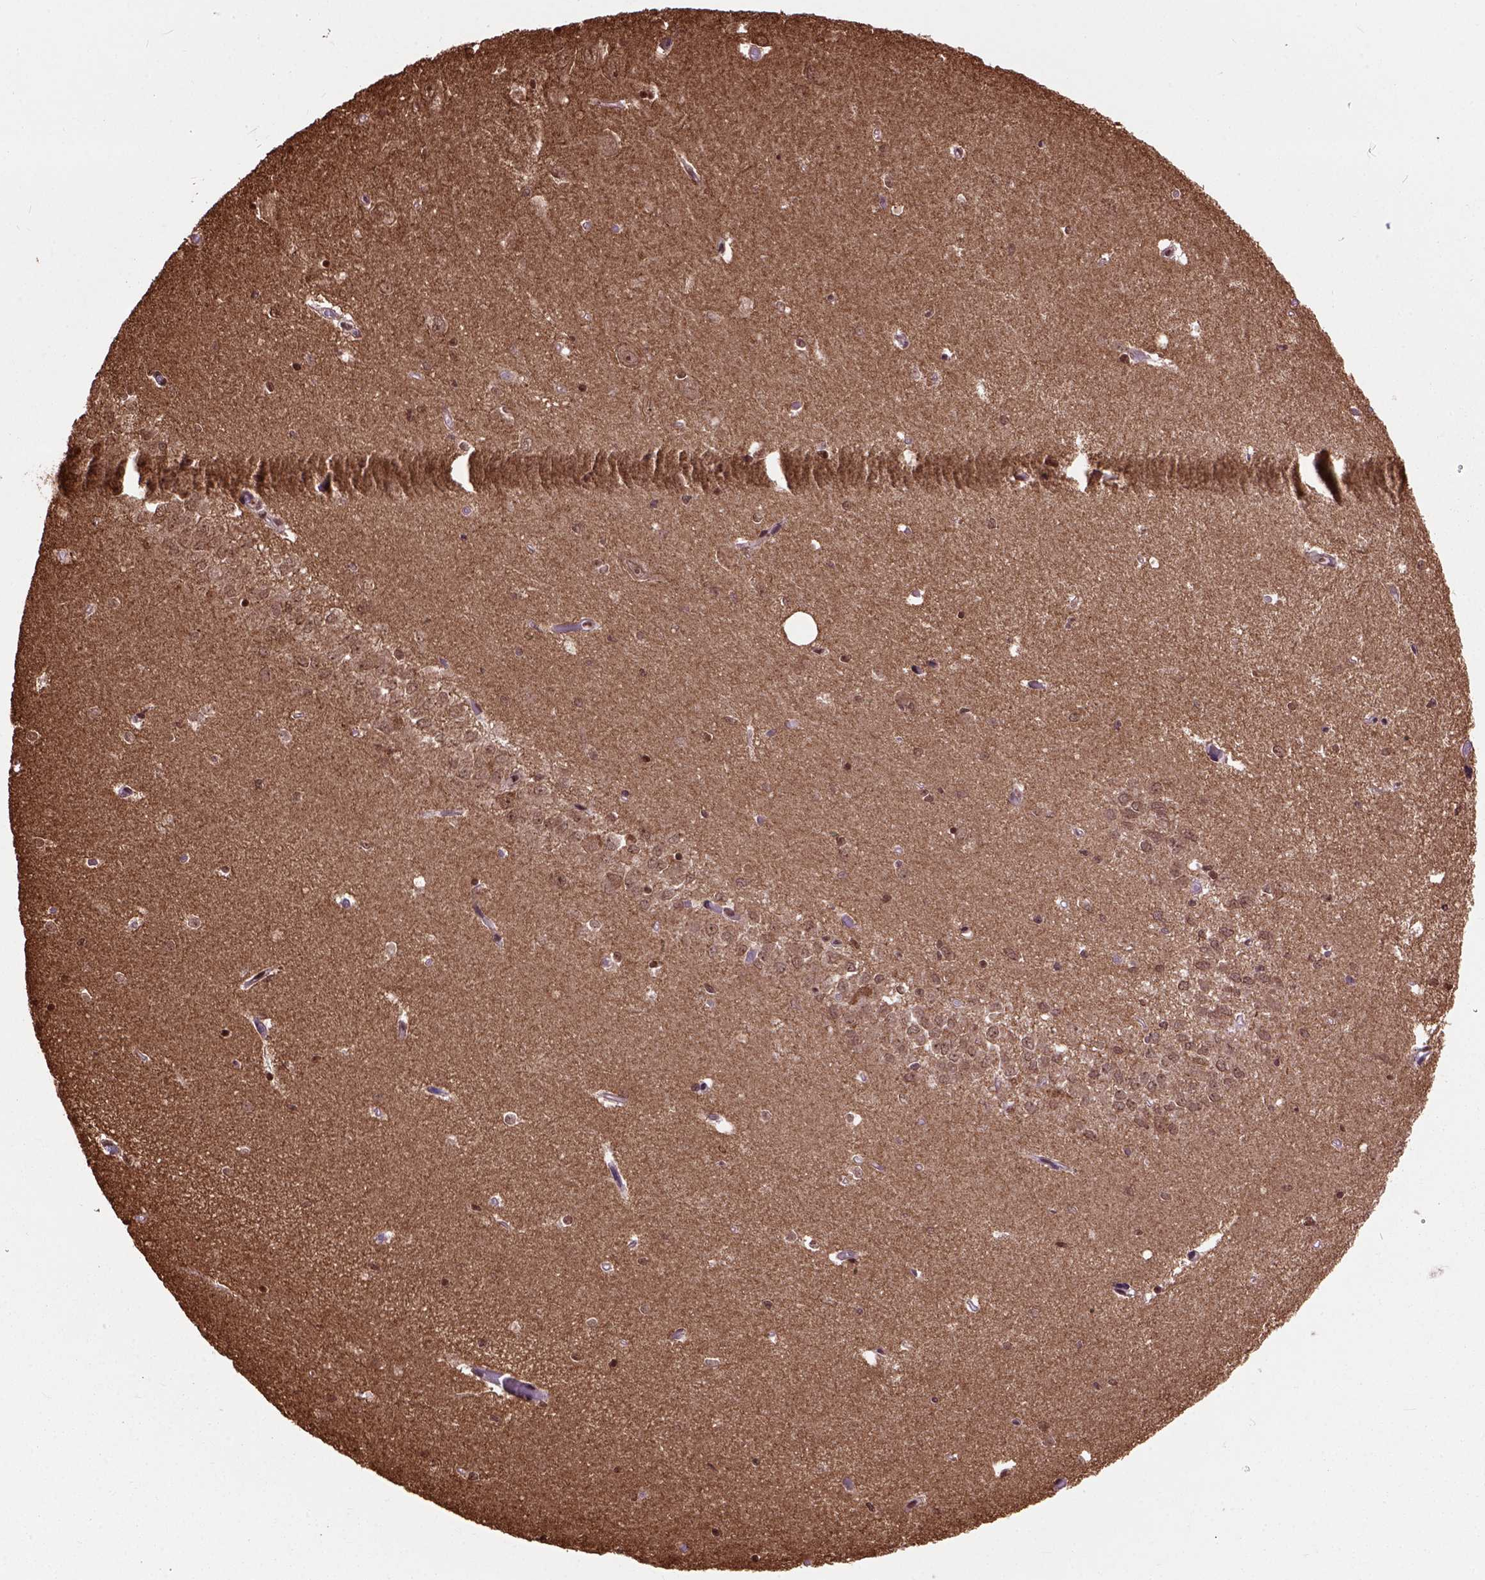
{"staining": {"intensity": "strong", "quantity": "25%-75%", "location": "cytoplasmic/membranous"}, "tissue": "hippocampus", "cell_type": "Glial cells", "image_type": "normal", "snomed": [{"axis": "morphology", "description": "Normal tissue, NOS"}, {"axis": "topography", "description": "Hippocampus"}], "caption": "Normal hippocampus reveals strong cytoplasmic/membranous staining in approximately 25%-75% of glial cells, visualized by immunohistochemistry. Immunohistochemistry stains the protein in brown and the nuclei are stained blue.", "gene": "MAPT", "patient": {"sex": "female", "age": 64}}